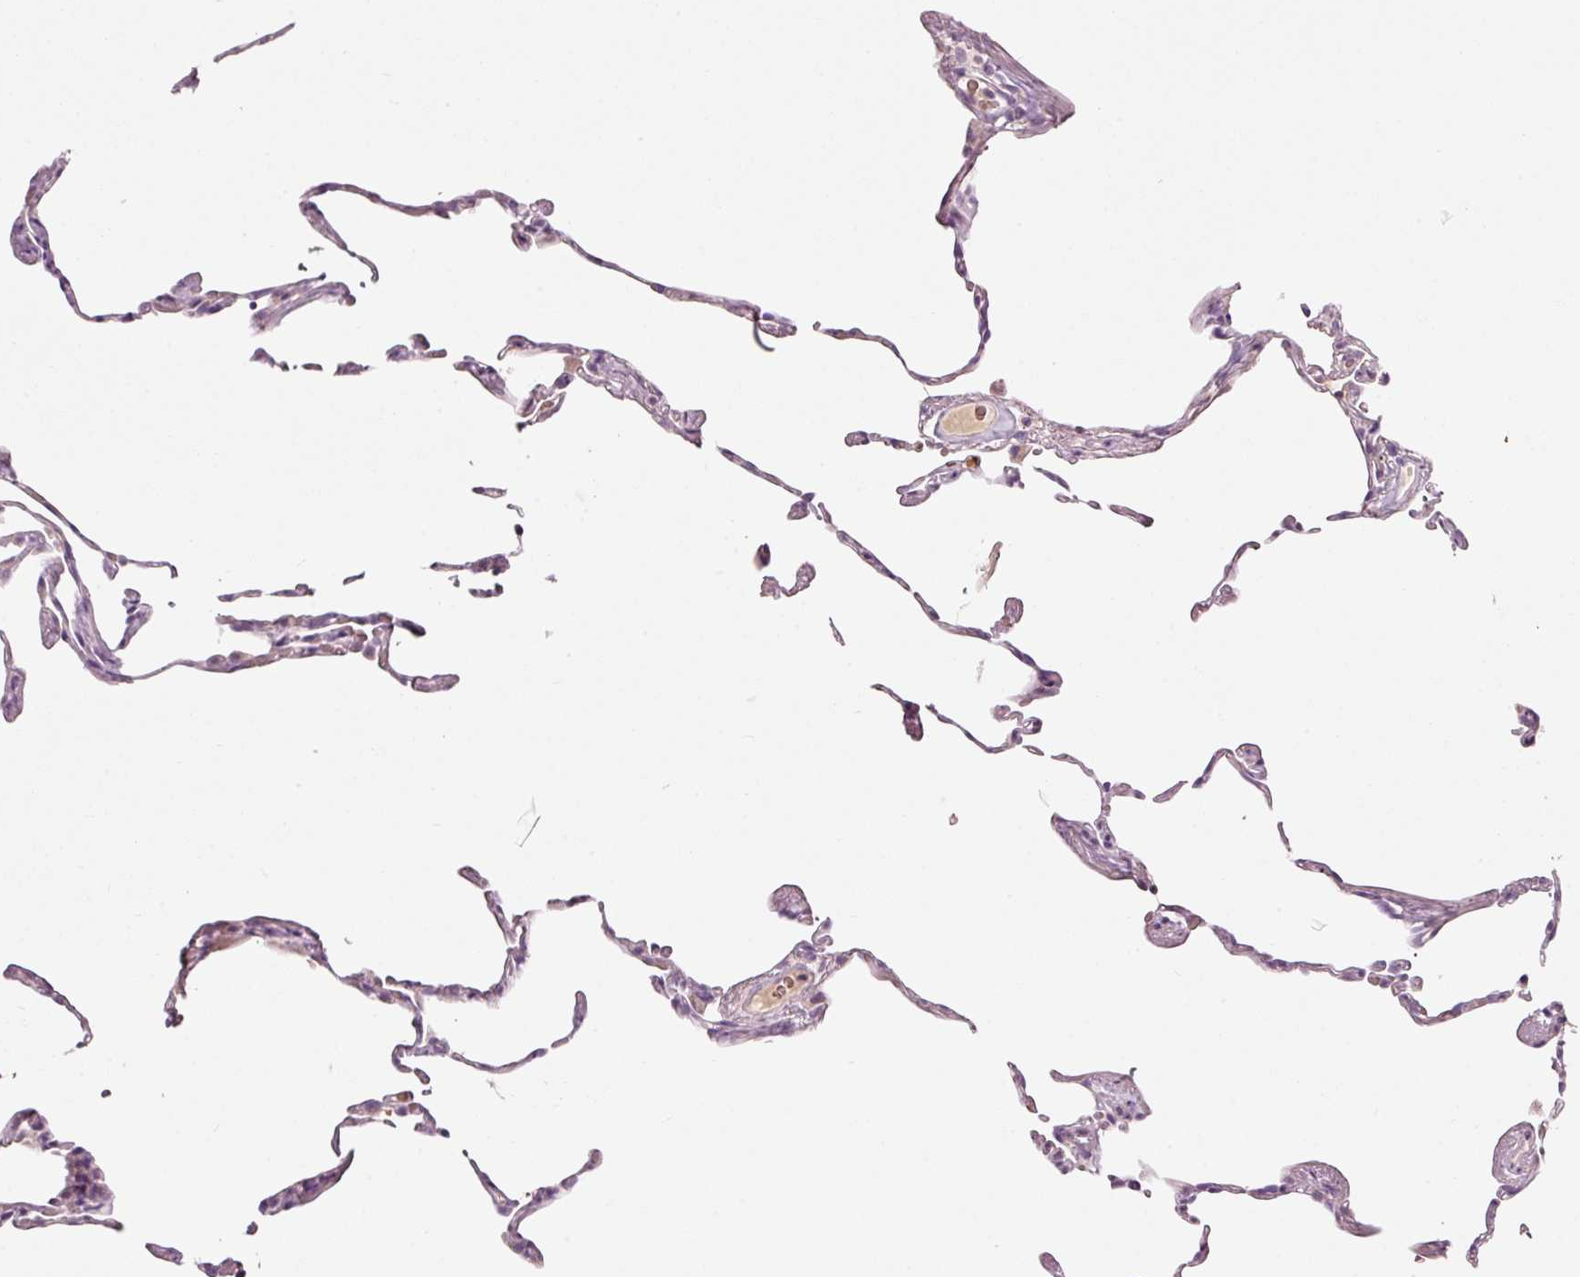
{"staining": {"intensity": "negative", "quantity": "none", "location": "none"}, "tissue": "lung", "cell_type": "Alveolar cells", "image_type": "normal", "snomed": [{"axis": "morphology", "description": "Normal tissue, NOS"}, {"axis": "topography", "description": "Lung"}], "caption": "This is an immunohistochemistry (IHC) image of normal human lung. There is no expression in alveolar cells.", "gene": "LDHAL6B", "patient": {"sex": "female", "age": 57}}